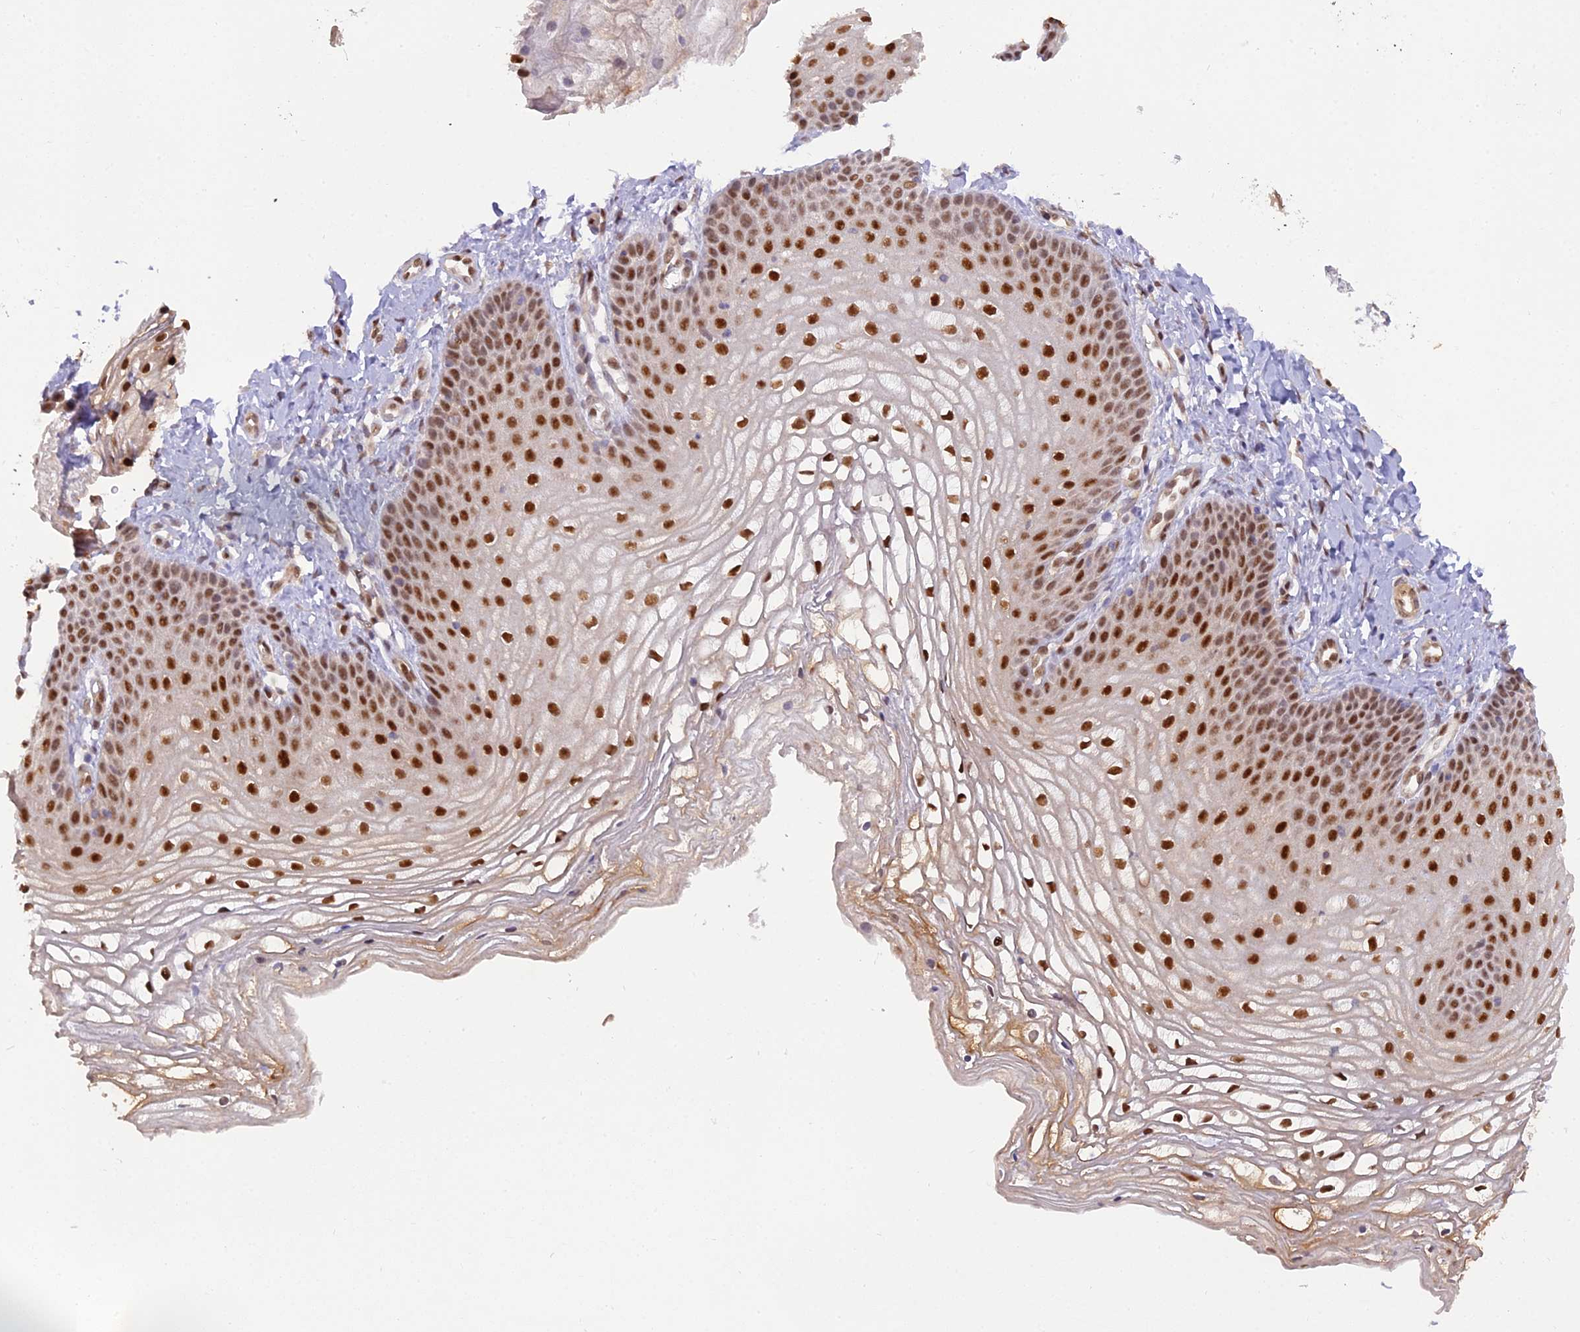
{"staining": {"intensity": "strong", "quantity": ">75%", "location": "nuclear"}, "tissue": "vagina", "cell_type": "Squamous epithelial cells", "image_type": "normal", "snomed": [{"axis": "morphology", "description": "Normal tissue, NOS"}, {"axis": "topography", "description": "Vagina"}], "caption": "Brown immunohistochemical staining in normal human vagina exhibits strong nuclear staining in about >75% of squamous epithelial cells. (DAB IHC with brightfield microscopy, high magnification).", "gene": "NPEPL1", "patient": {"sex": "female", "age": 68}}